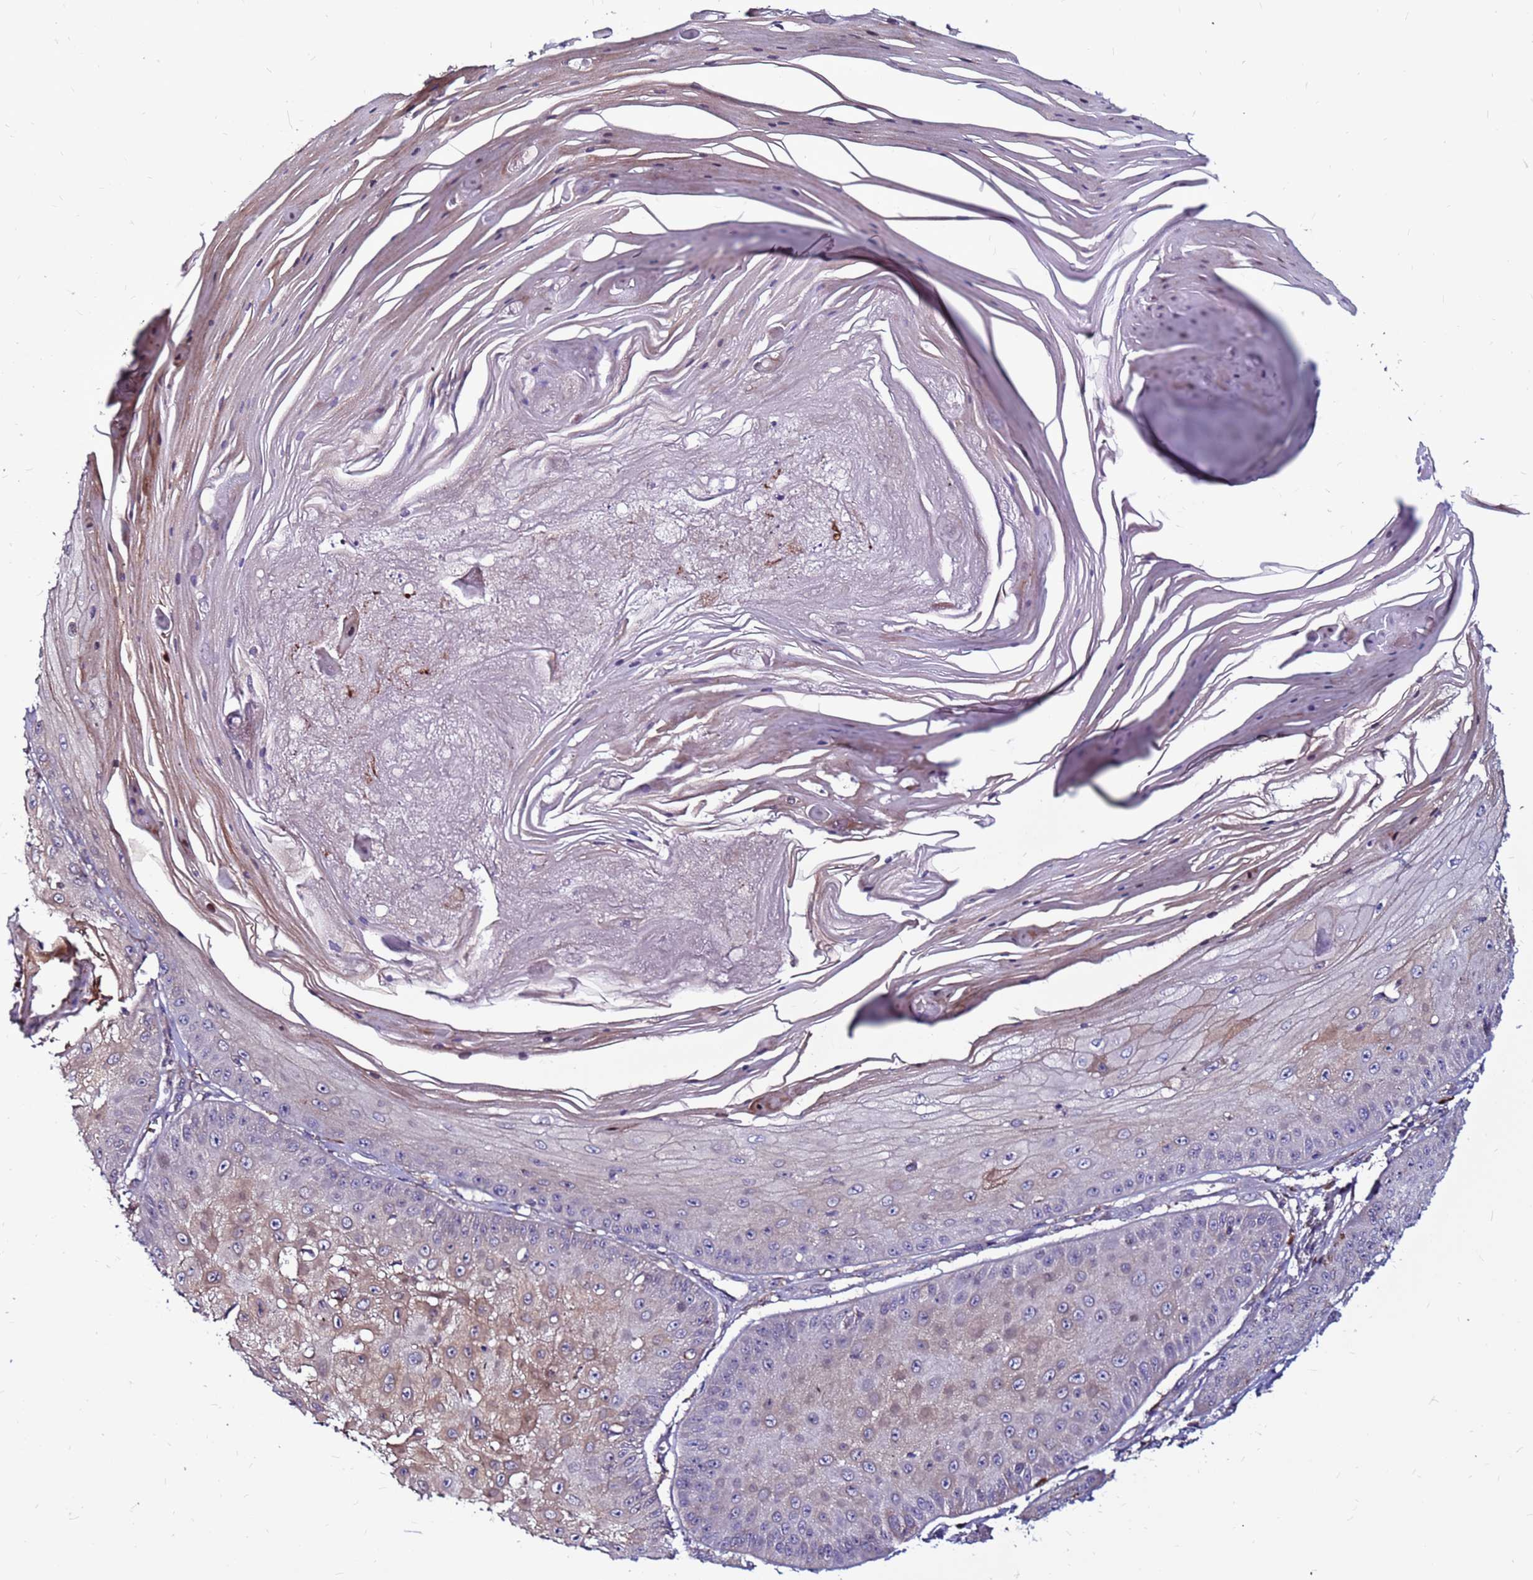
{"staining": {"intensity": "negative", "quantity": "none", "location": "none"}, "tissue": "skin cancer", "cell_type": "Tumor cells", "image_type": "cancer", "snomed": [{"axis": "morphology", "description": "Squamous cell carcinoma, NOS"}, {"axis": "topography", "description": "Skin"}], "caption": "This histopathology image is of squamous cell carcinoma (skin) stained with immunohistochemistry (IHC) to label a protein in brown with the nuclei are counter-stained blue. There is no positivity in tumor cells.", "gene": "CCDC71", "patient": {"sex": "male", "age": 70}}